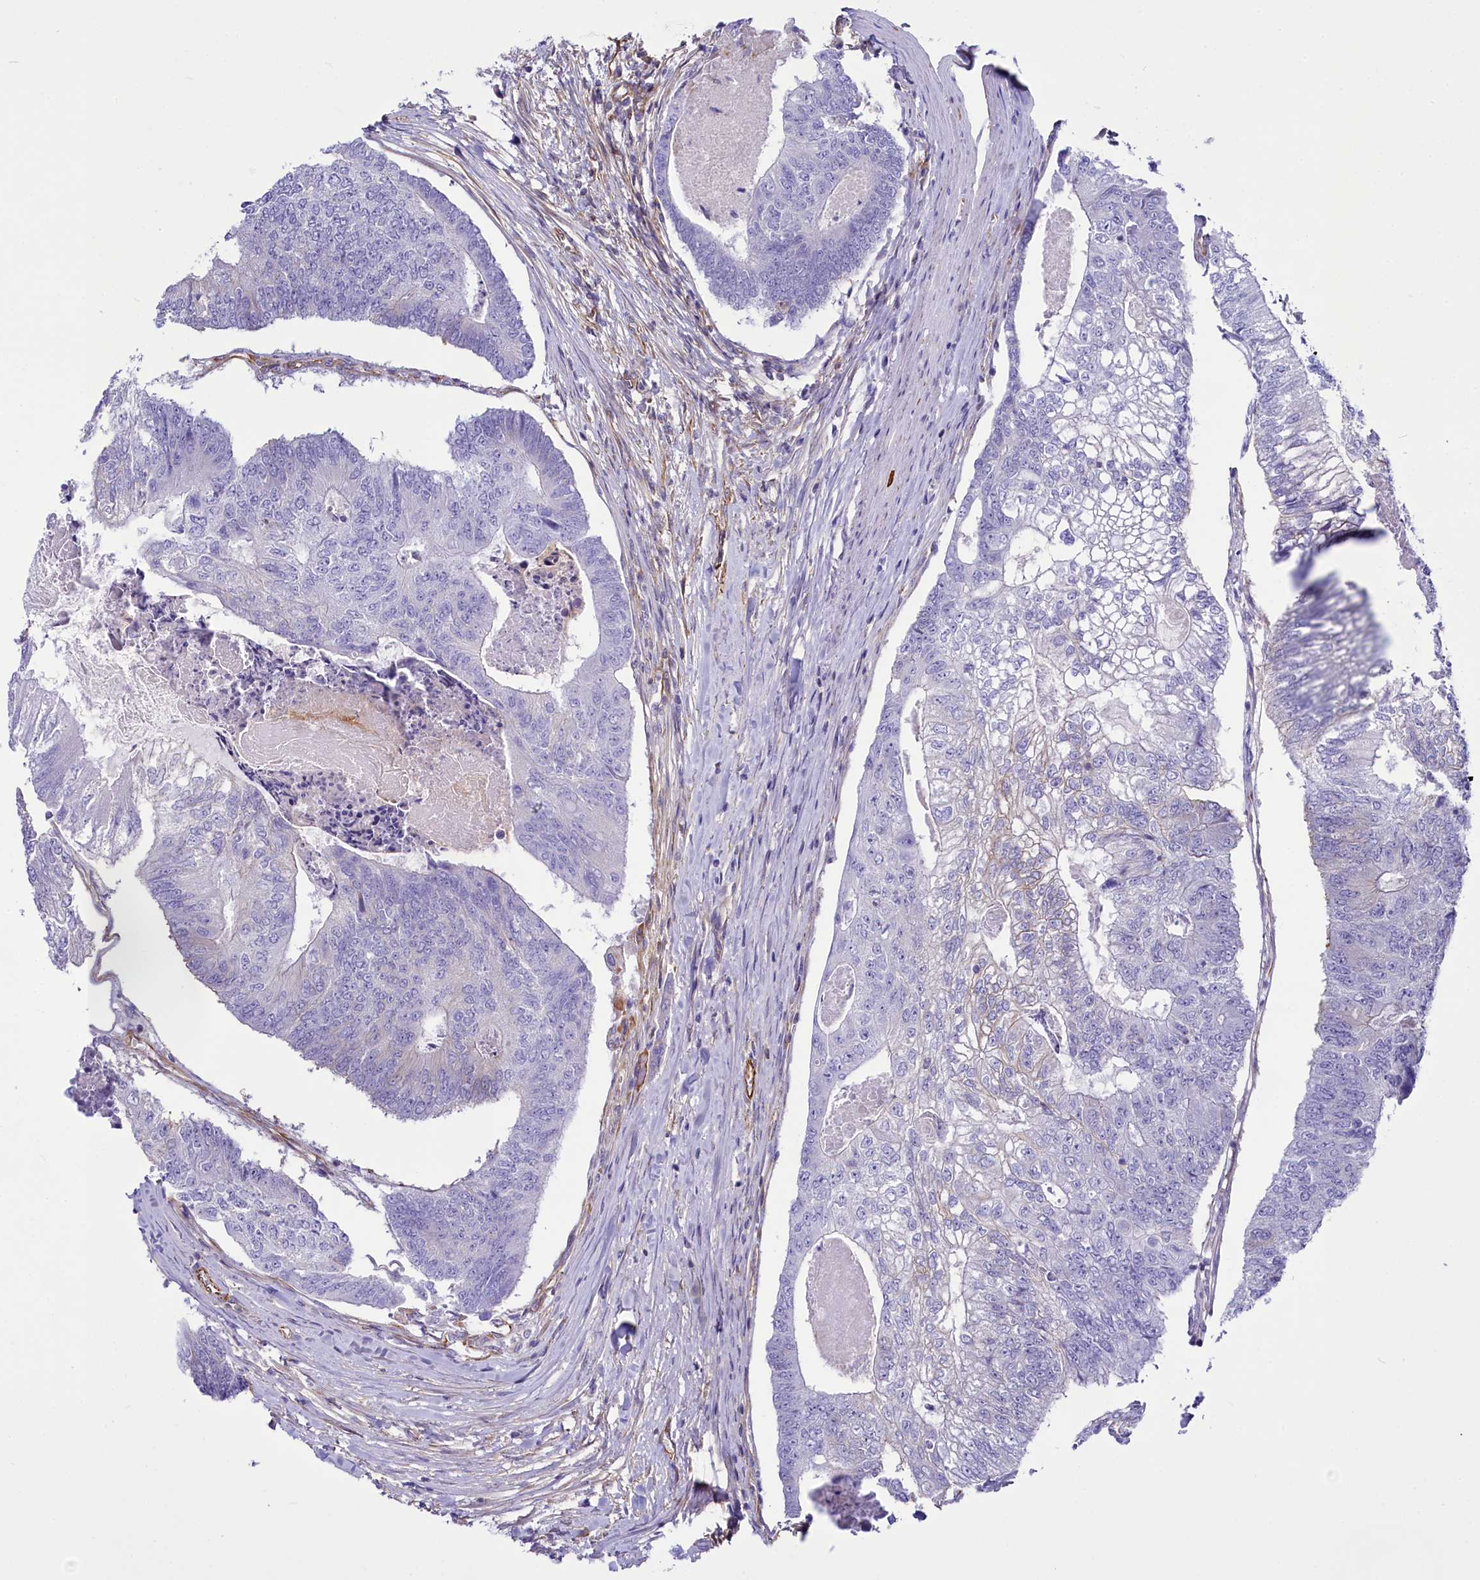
{"staining": {"intensity": "negative", "quantity": "none", "location": "none"}, "tissue": "colorectal cancer", "cell_type": "Tumor cells", "image_type": "cancer", "snomed": [{"axis": "morphology", "description": "Adenocarcinoma, NOS"}, {"axis": "topography", "description": "Colon"}], "caption": "An IHC photomicrograph of colorectal adenocarcinoma is shown. There is no staining in tumor cells of colorectal adenocarcinoma.", "gene": "CD99", "patient": {"sex": "female", "age": 67}}